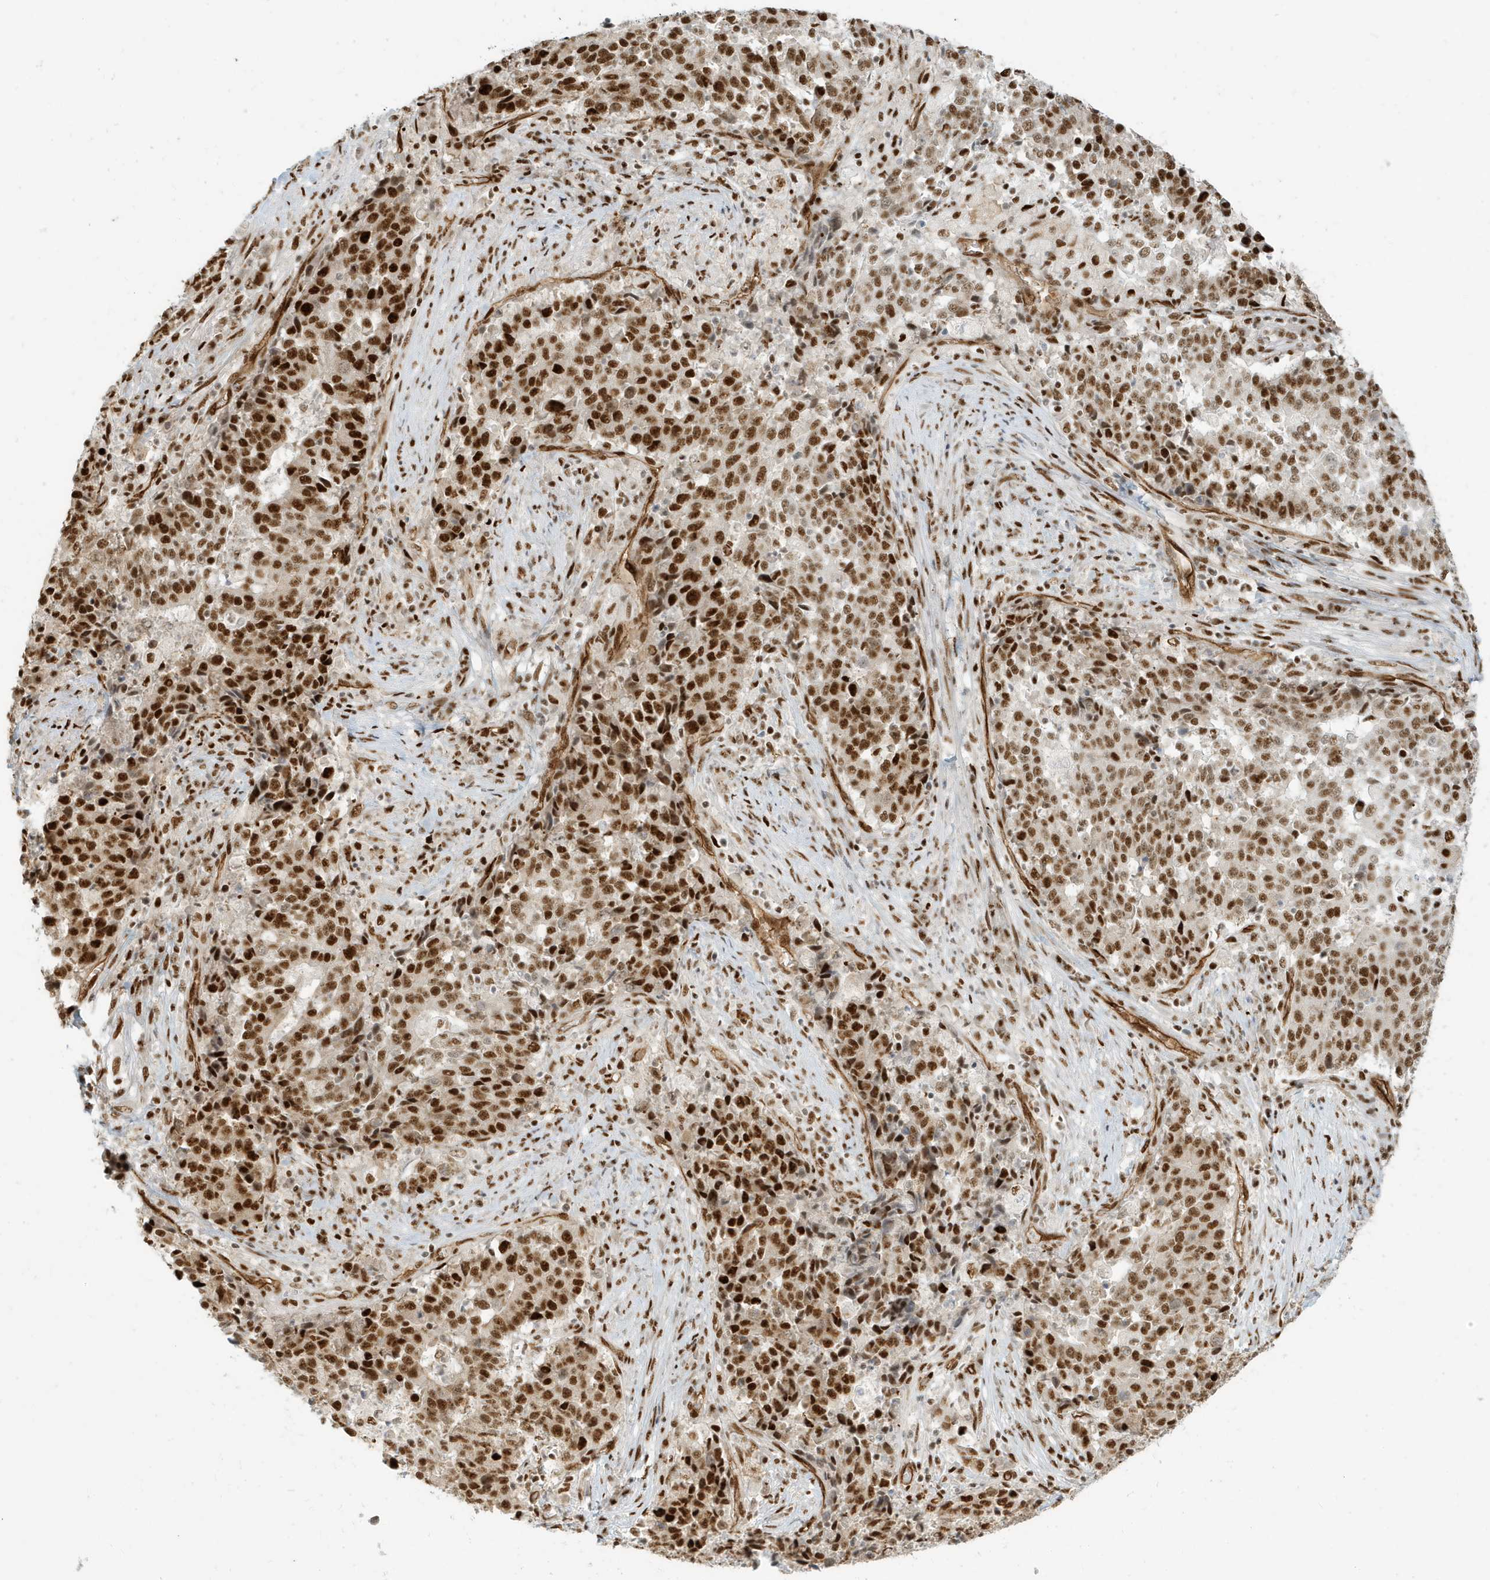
{"staining": {"intensity": "strong", "quantity": ">75%", "location": "nuclear"}, "tissue": "stomach cancer", "cell_type": "Tumor cells", "image_type": "cancer", "snomed": [{"axis": "morphology", "description": "Adenocarcinoma, NOS"}, {"axis": "topography", "description": "Stomach"}], "caption": "Immunohistochemistry photomicrograph of neoplastic tissue: stomach adenocarcinoma stained using immunohistochemistry (IHC) displays high levels of strong protein expression localized specifically in the nuclear of tumor cells, appearing as a nuclear brown color.", "gene": "CKS2", "patient": {"sex": "male", "age": 59}}